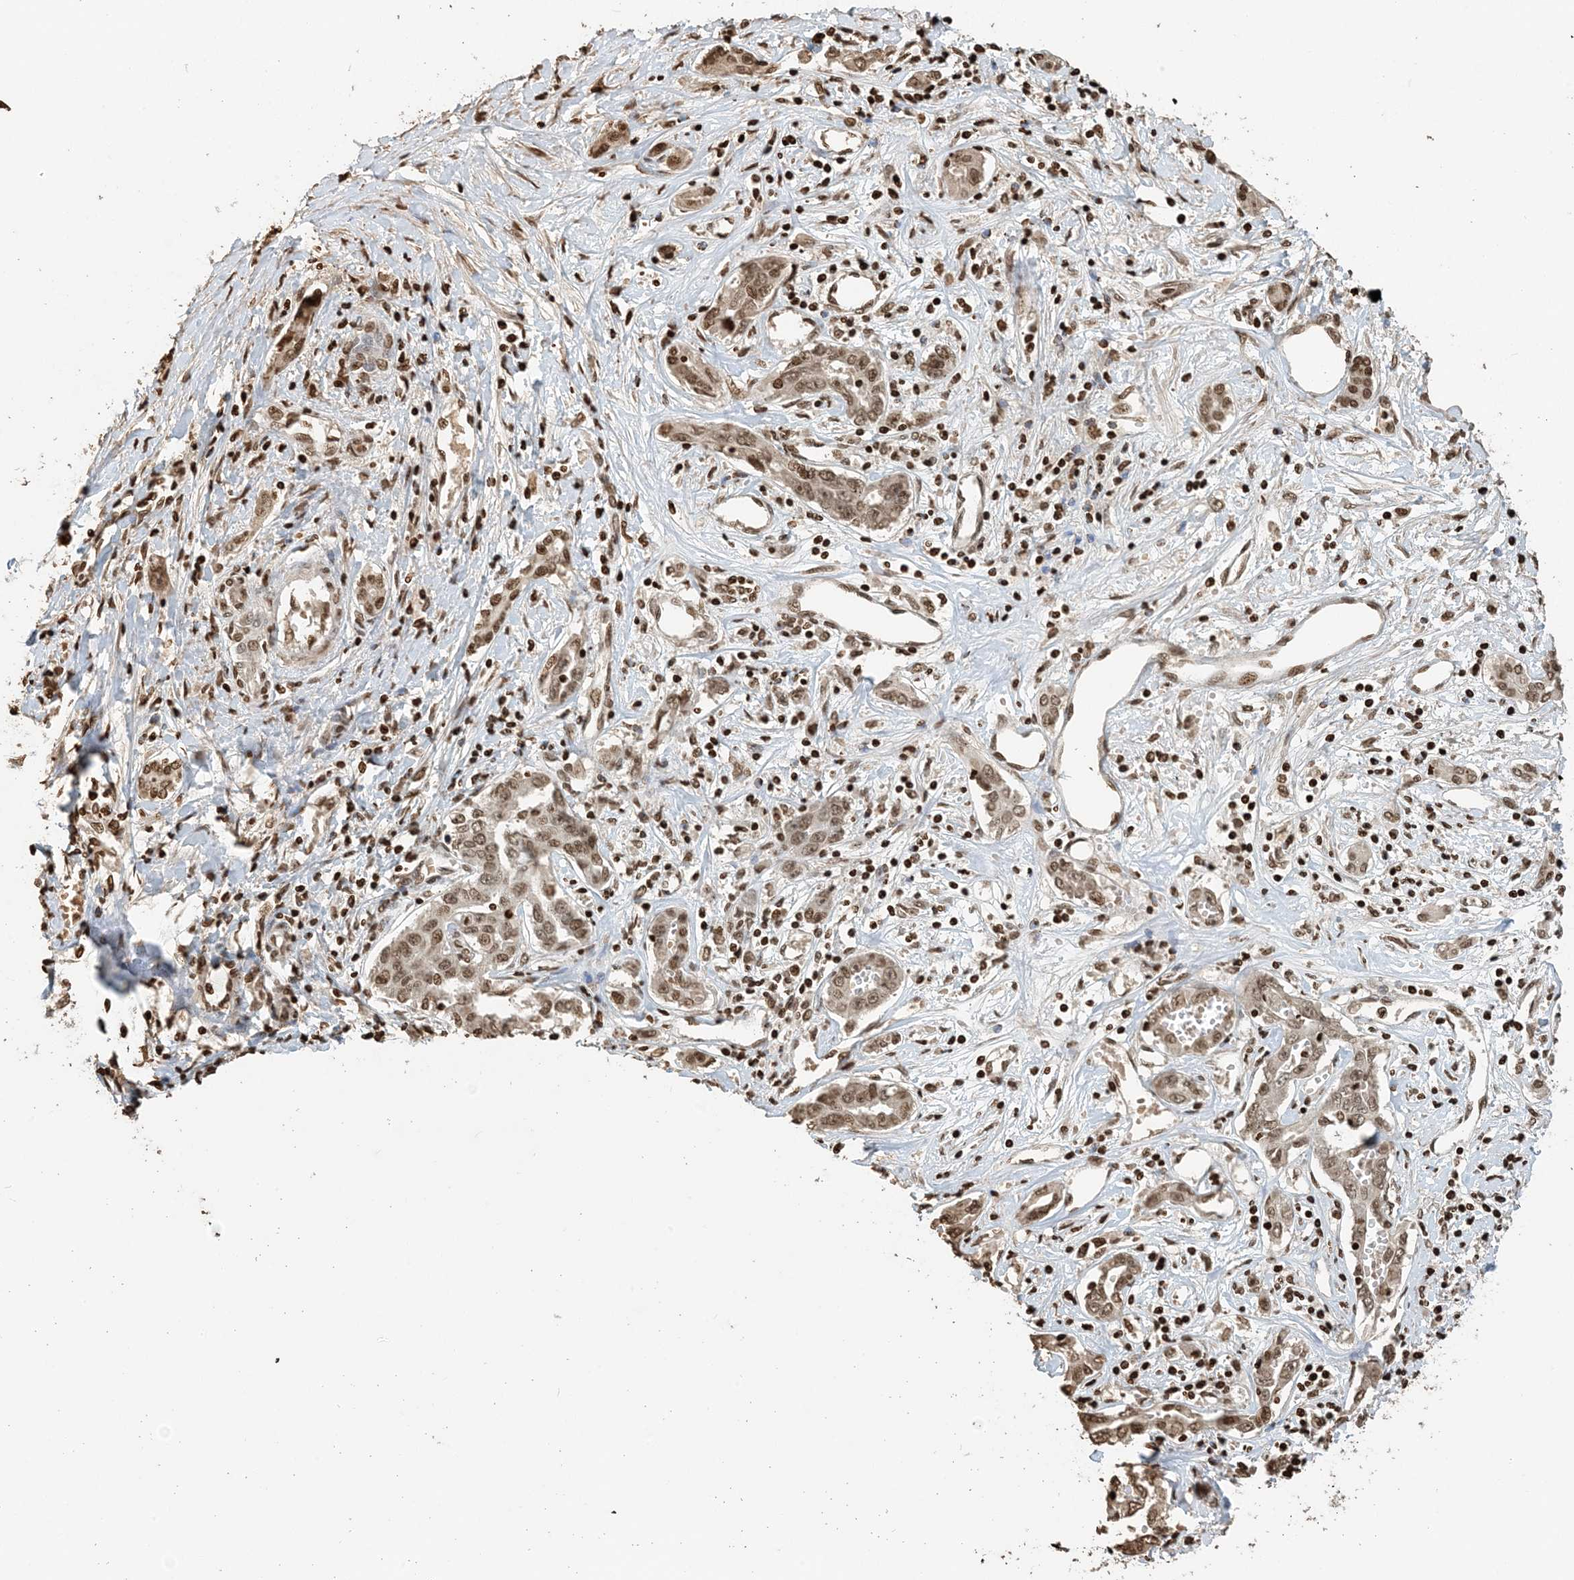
{"staining": {"intensity": "moderate", "quantity": ">75%", "location": "nuclear"}, "tissue": "liver cancer", "cell_type": "Tumor cells", "image_type": "cancer", "snomed": [{"axis": "morphology", "description": "Cholangiocarcinoma"}, {"axis": "topography", "description": "Liver"}], "caption": "Immunohistochemistry photomicrograph of human liver cholangiocarcinoma stained for a protein (brown), which exhibits medium levels of moderate nuclear positivity in approximately >75% of tumor cells.", "gene": "H3-3B", "patient": {"sex": "male", "age": 59}}